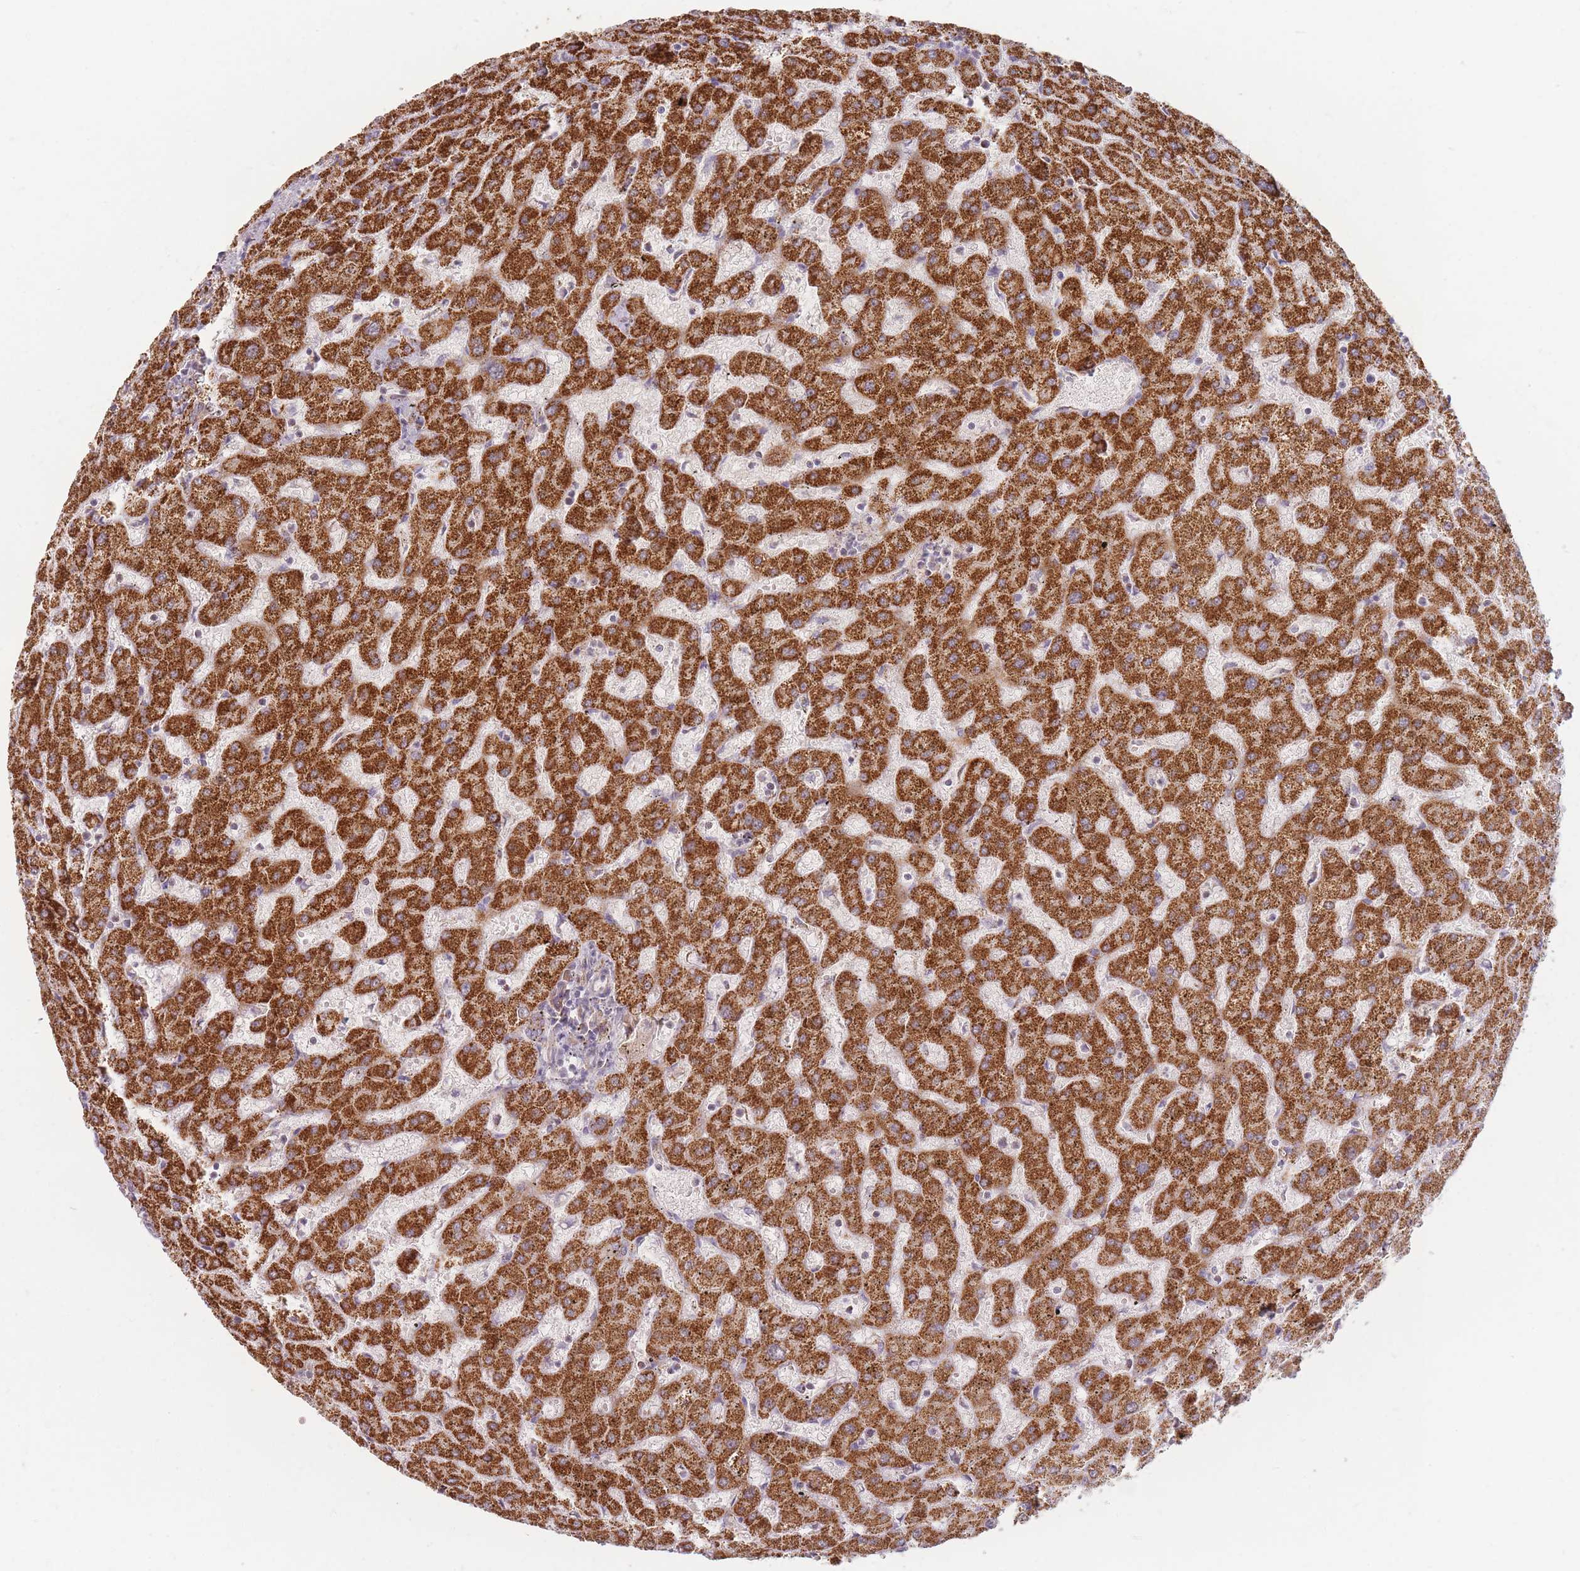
{"staining": {"intensity": "moderate", "quantity": "25%-75%", "location": "cytoplasmic/membranous"}, "tissue": "liver", "cell_type": "Cholangiocytes", "image_type": "normal", "snomed": [{"axis": "morphology", "description": "Normal tissue, NOS"}, {"axis": "topography", "description": "Liver"}], "caption": "Moderate cytoplasmic/membranous protein staining is identified in about 25%-75% of cholangiocytes in liver.", "gene": "ESRP2", "patient": {"sex": "female", "age": 63}}